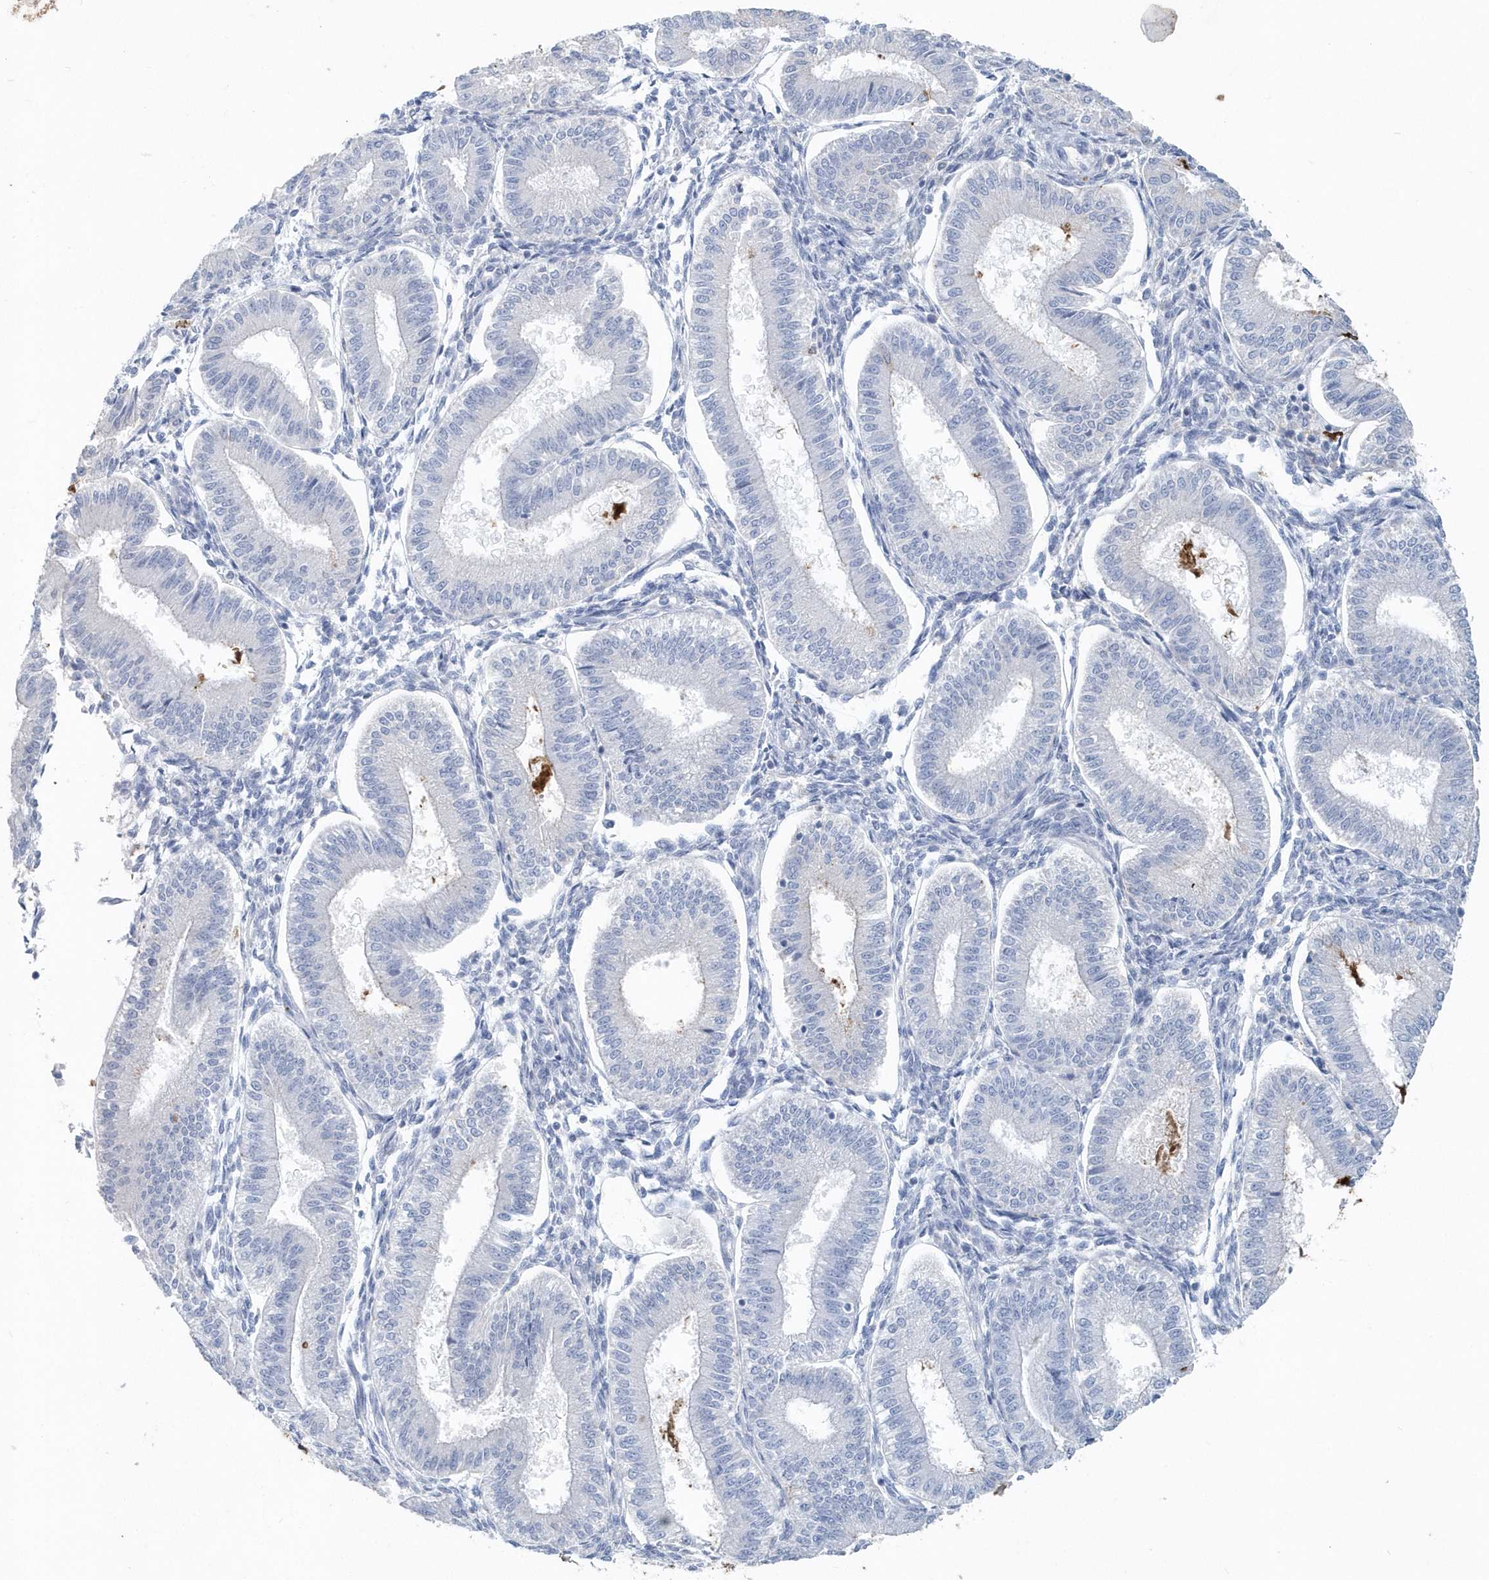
{"staining": {"intensity": "negative", "quantity": "none", "location": "none"}, "tissue": "endometrium", "cell_type": "Cells in endometrial stroma", "image_type": "normal", "snomed": [{"axis": "morphology", "description": "Normal tissue, NOS"}, {"axis": "topography", "description": "Endometrium"}], "caption": "Unremarkable endometrium was stained to show a protein in brown. There is no significant staining in cells in endometrial stroma. The staining is performed using DAB brown chromogen with nuclei counter-stained in using hematoxylin.", "gene": "JCHAIN", "patient": {"sex": "female", "age": 39}}